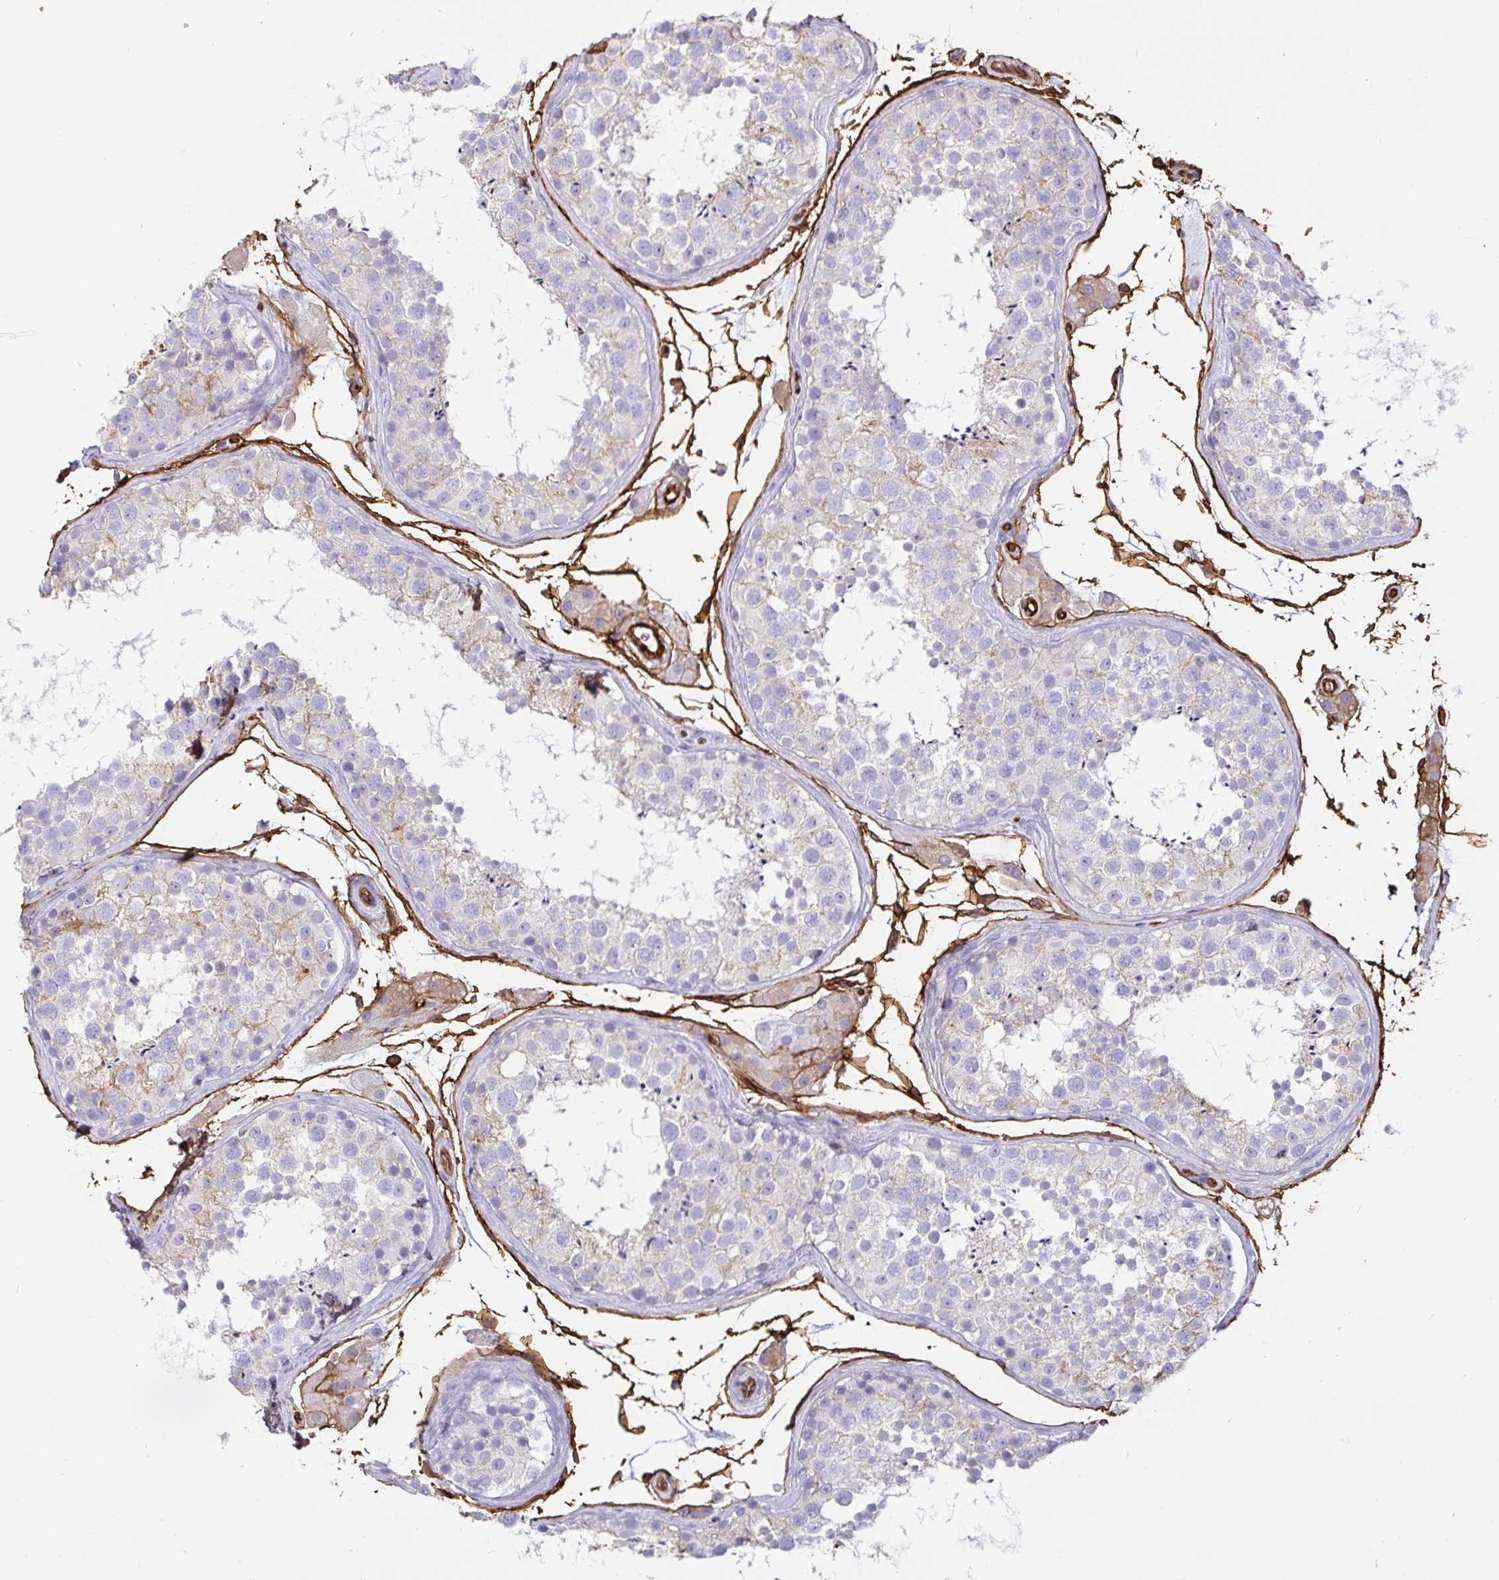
{"staining": {"intensity": "weak", "quantity": "<25%", "location": "cytoplasmic/membranous"}, "tissue": "testis", "cell_type": "Cells in seminiferous ducts", "image_type": "normal", "snomed": [{"axis": "morphology", "description": "Normal tissue, NOS"}, {"axis": "topography", "description": "Testis"}], "caption": "Immunohistochemistry of unremarkable human testis demonstrates no staining in cells in seminiferous ducts. Brightfield microscopy of immunohistochemistry stained with DAB (3,3'-diaminobenzidine) (brown) and hematoxylin (blue), captured at high magnification.", "gene": "ANXA2", "patient": {"sex": "male", "age": 41}}